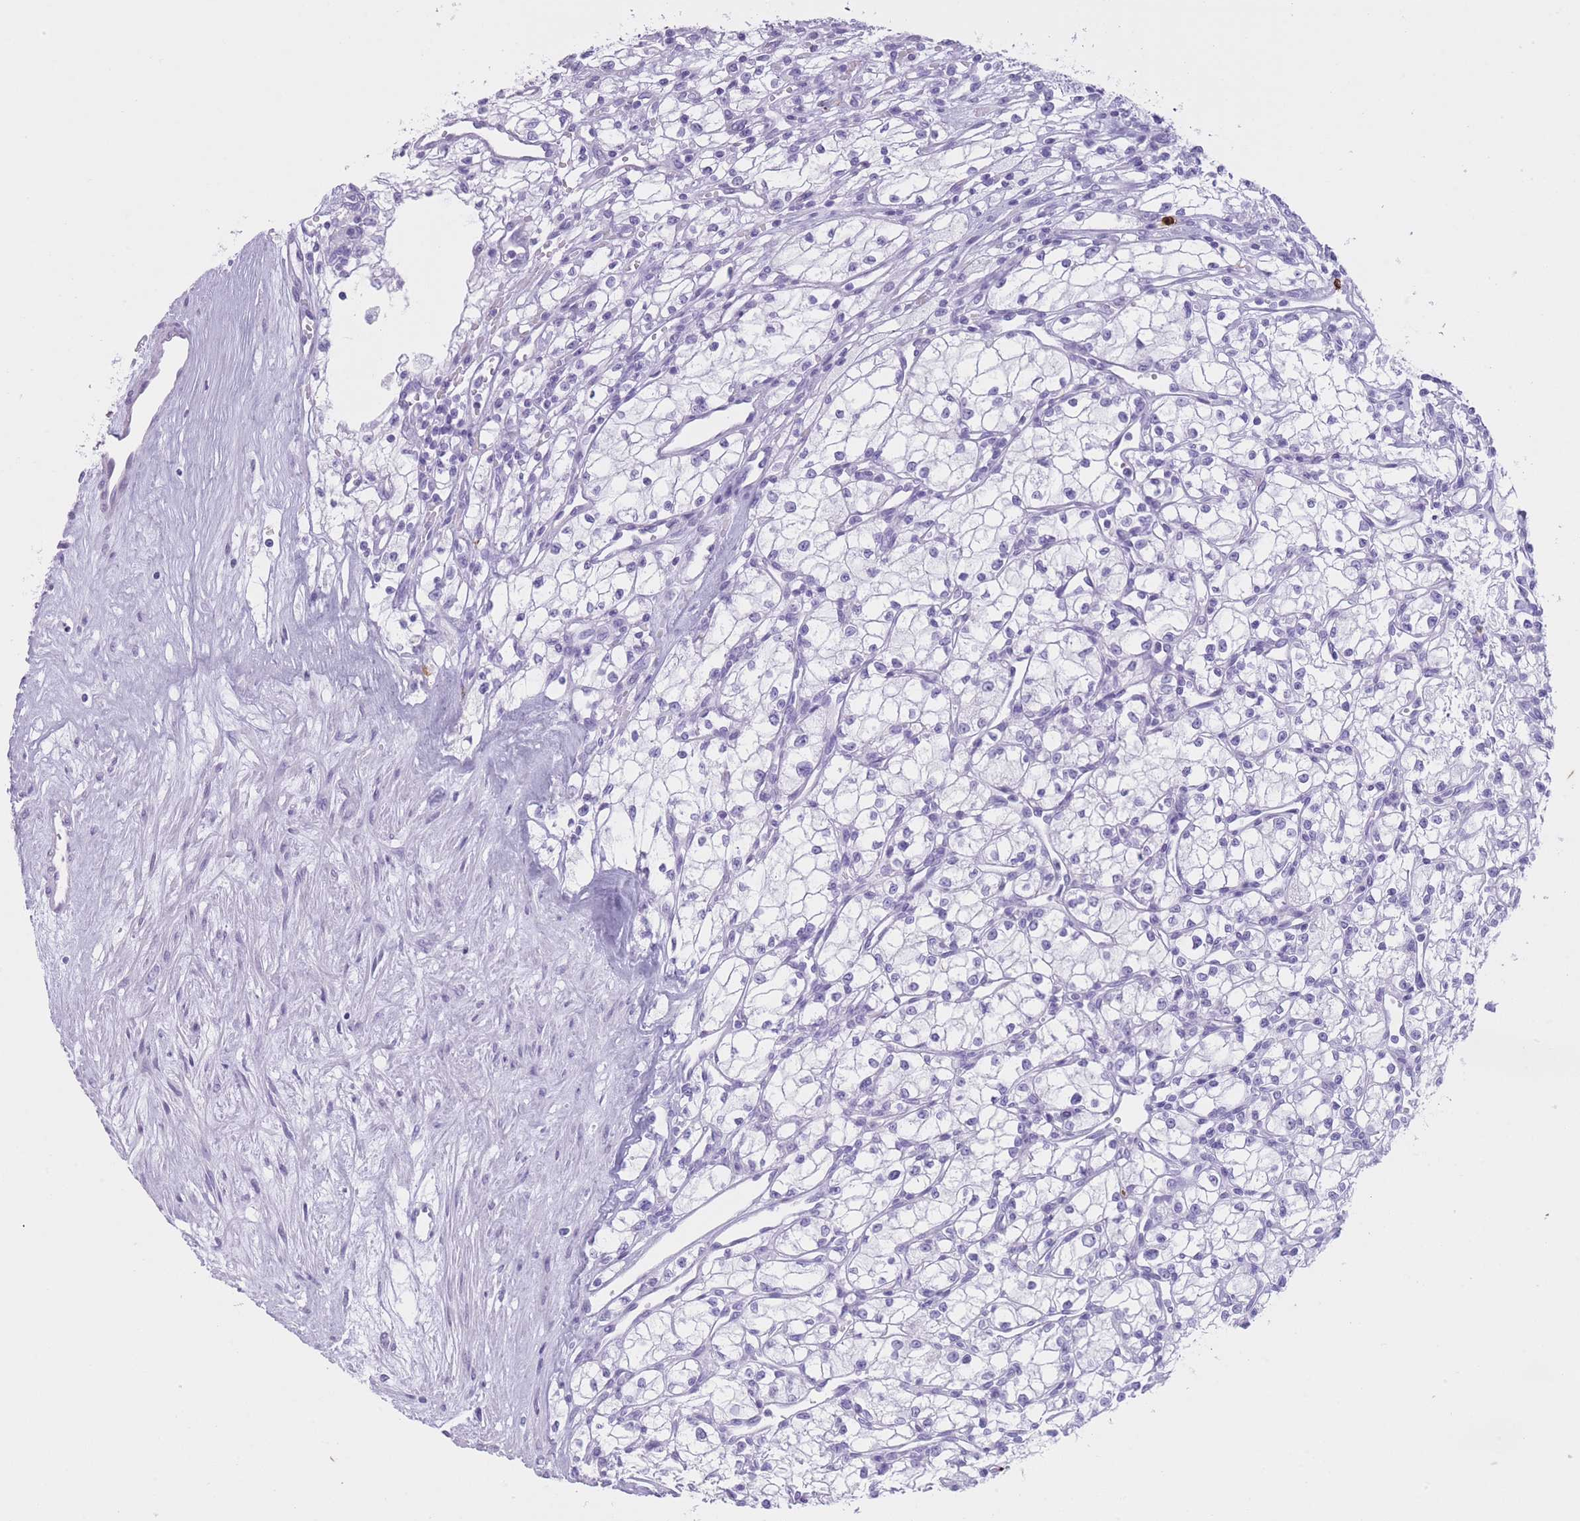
{"staining": {"intensity": "negative", "quantity": "none", "location": "none"}, "tissue": "renal cancer", "cell_type": "Tumor cells", "image_type": "cancer", "snomed": [{"axis": "morphology", "description": "Adenocarcinoma, NOS"}, {"axis": "topography", "description": "Kidney"}], "caption": "Tumor cells are negative for protein expression in human renal cancer. Brightfield microscopy of immunohistochemistry (IHC) stained with DAB (brown) and hematoxylin (blue), captured at high magnification.", "gene": "OR4F21", "patient": {"sex": "male", "age": 59}}